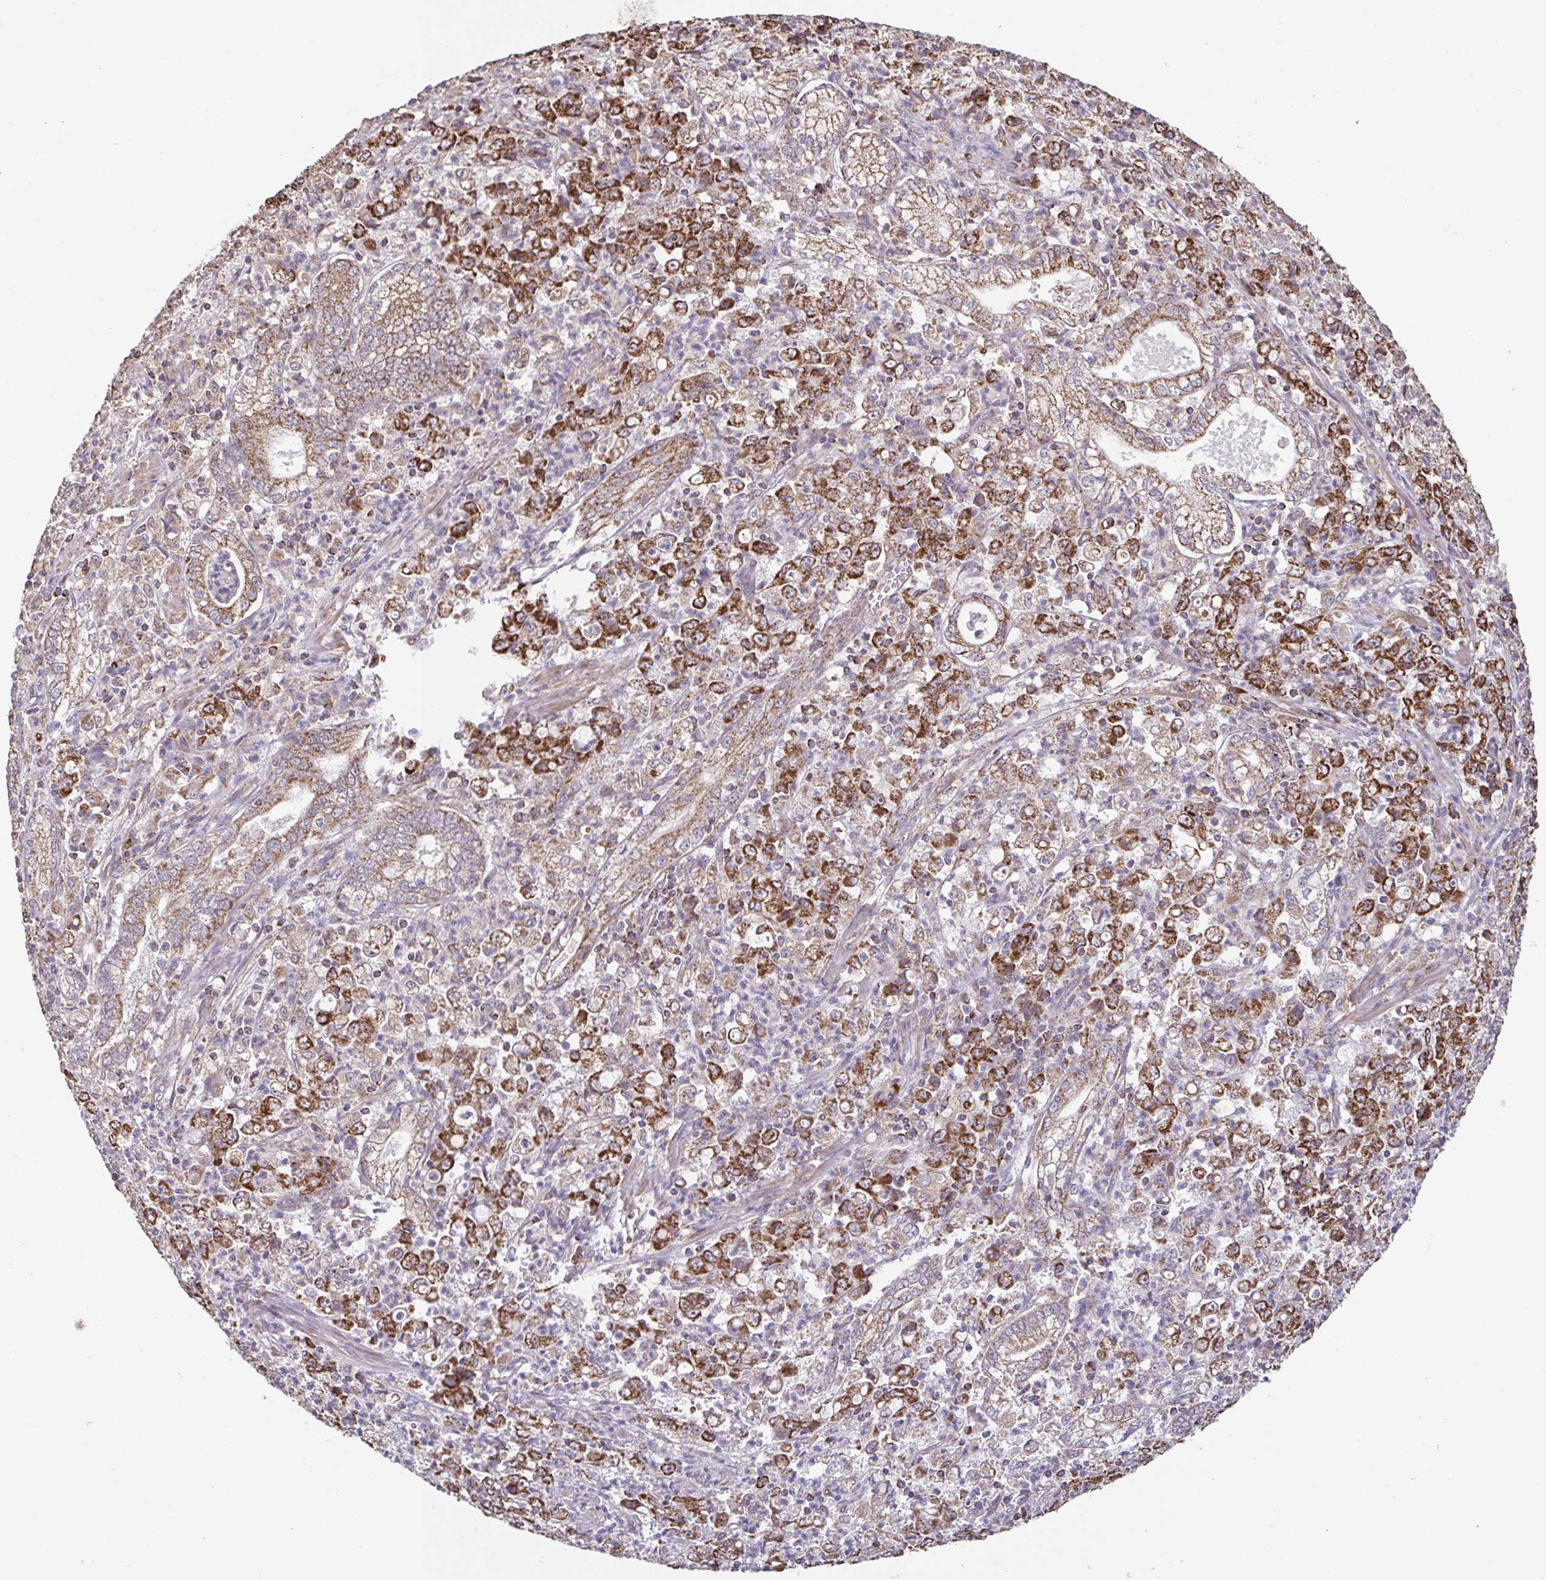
{"staining": {"intensity": "strong", "quantity": ">75%", "location": "cytoplasmic/membranous"}, "tissue": "stomach cancer", "cell_type": "Tumor cells", "image_type": "cancer", "snomed": [{"axis": "morphology", "description": "Adenocarcinoma, NOS"}, {"axis": "topography", "description": "Stomach, lower"}], "caption": "Immunohistochemistry (IHC) (DAB) staining of human stomach cancer (adenocarcinoma) demonstrates strong cytoplasmic/membranous protein positivity in about >75% of tumor cells. The staining is performed using DAB brown chromogen to label protein expression. The nuclei are counter-stained blue using hematoxylin.", "gene": "DIP2B", "patient": {"sex": "female", "age": 71}}